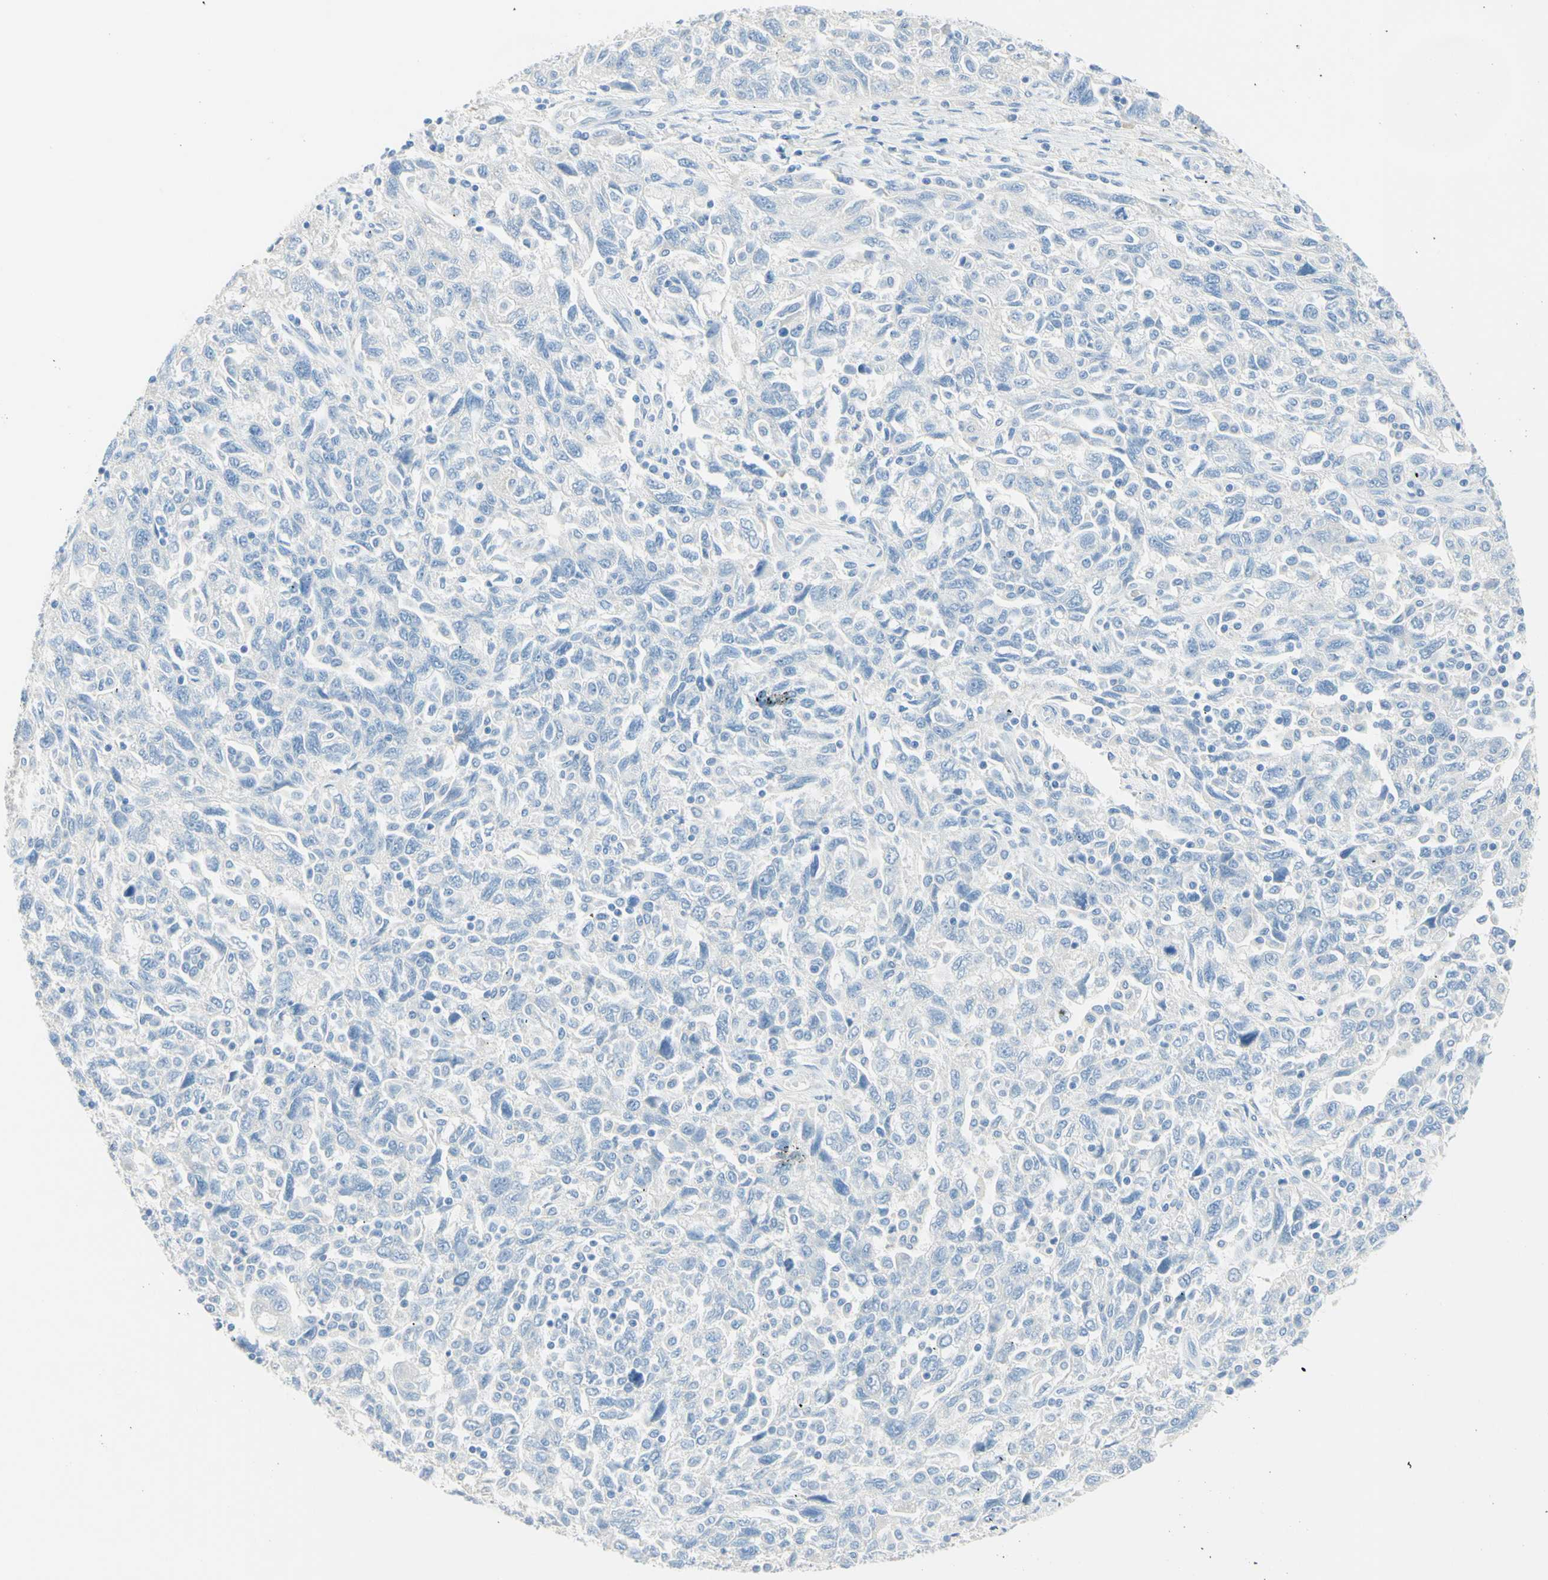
{"staining": {"intensity": "negative", "quantity": "none", "location": "none"}, "tissue": "ovarian cancer", "cell_type": "Tumor cells", "image_type": "cancer", "snomed": [{"axis": "morphology", "description": "Carcinoma, NOS"}, {"axis": "morphology", "description": "Cystadenocarcinoma, serous, NOS"}, {"axis": "topography", "description": "Ovary"}], "caption": "Immunohistochemistry (IHC) micrograph of ovarian carcinoma stained for a protein (brown), which displays no expression in tumor cells.", "gene": "IL6ST", "patient": {"sex": "female", "age": 69}}